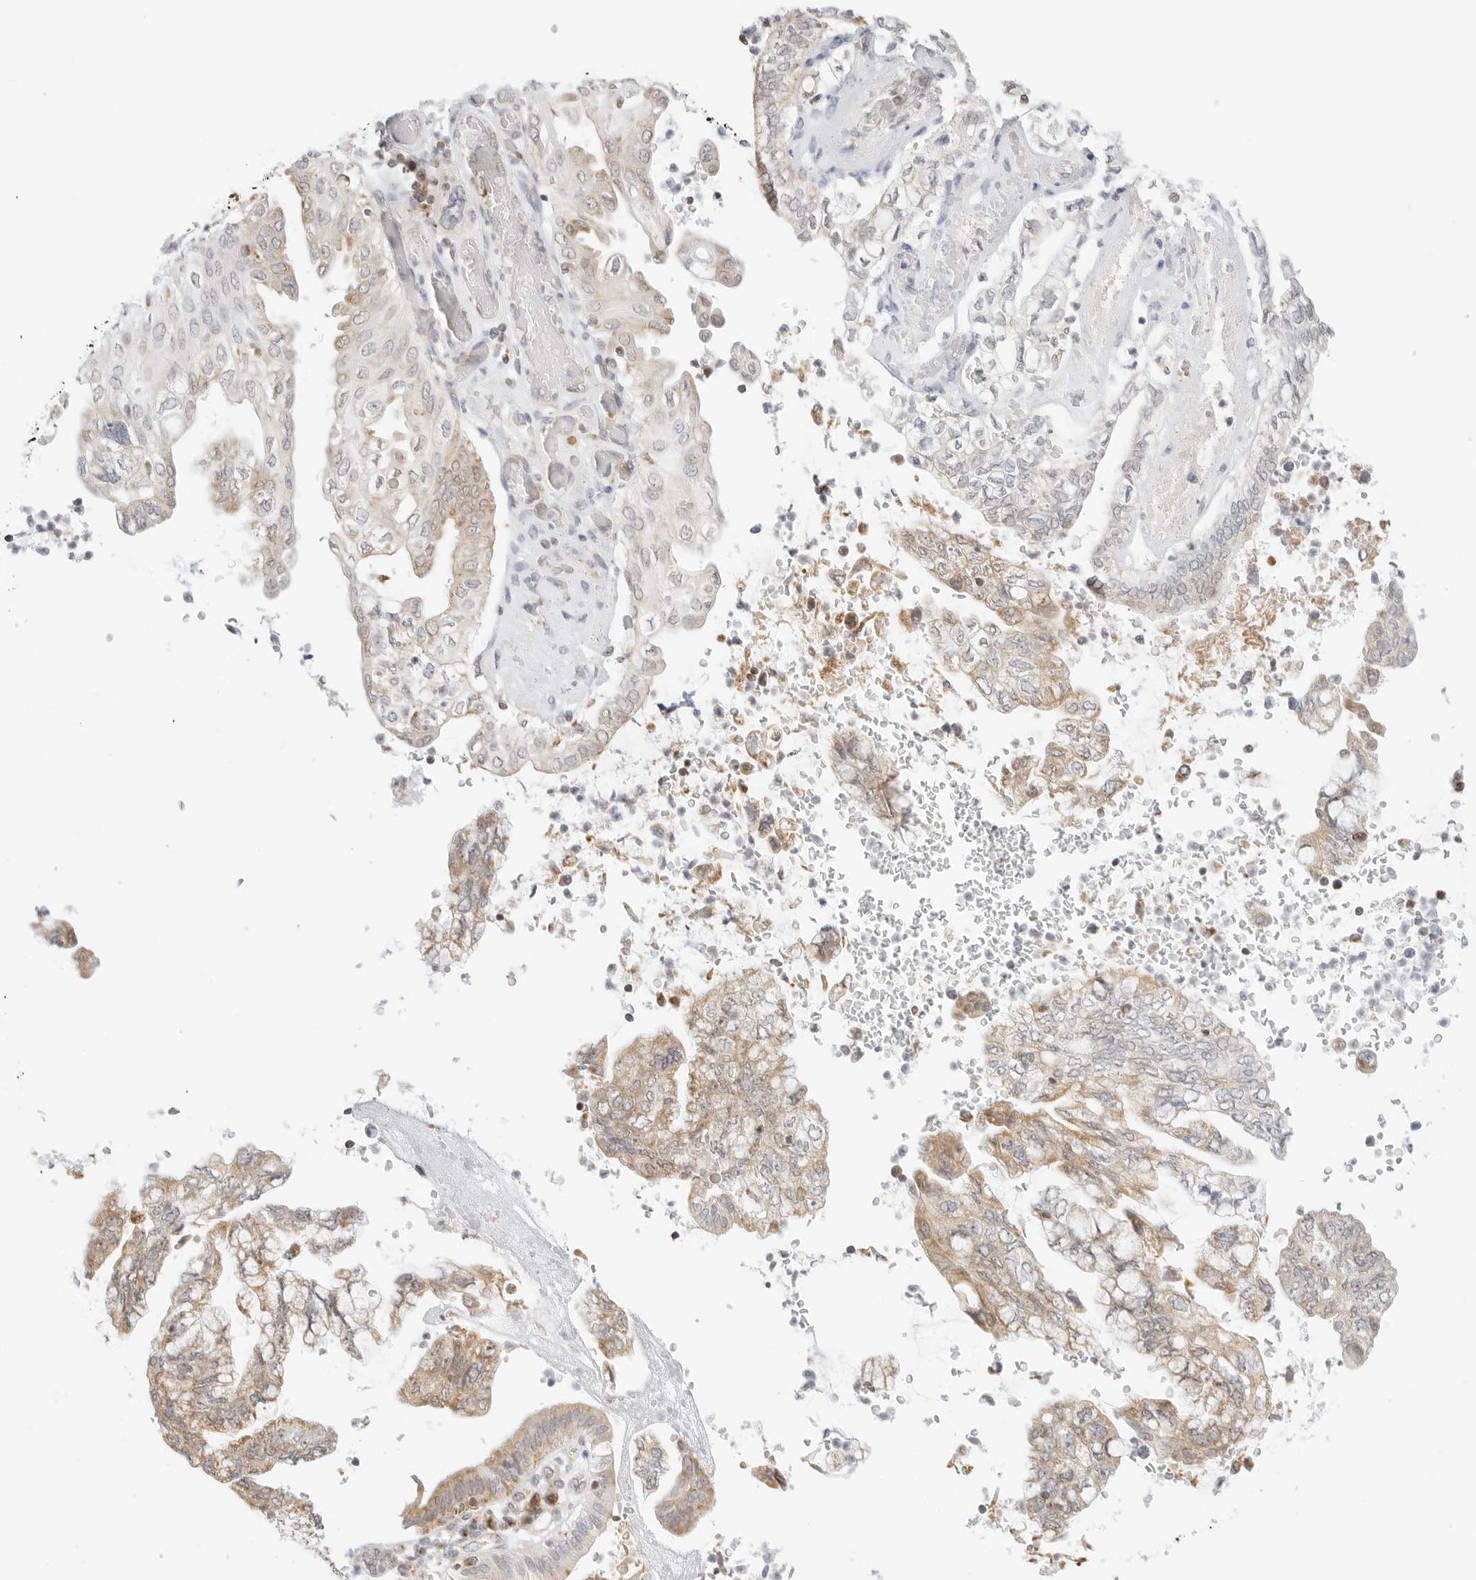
{"staining": {"intensity": "weak", "quantity": "25%-75%", "location": "cytoplasmic/membranous"}, "tissue": "pancreatic cancer", "cell_type": "Tumor cells", "image_type": "cancer", "snomed": [{"axis": "morphology", "description": "Adenocarcinoma, NOS"}, {"axis": "topography", "description": "Pancreas"}], "caption": "Human adenocarcinoma (pancreatic) stained for a protein (brown) displays weak cytoplasmic/membranous positive staining in about 25%-75% of tumor cells.", "gene": "GORAB", "patient": {"sex": "female", "age": 73}}